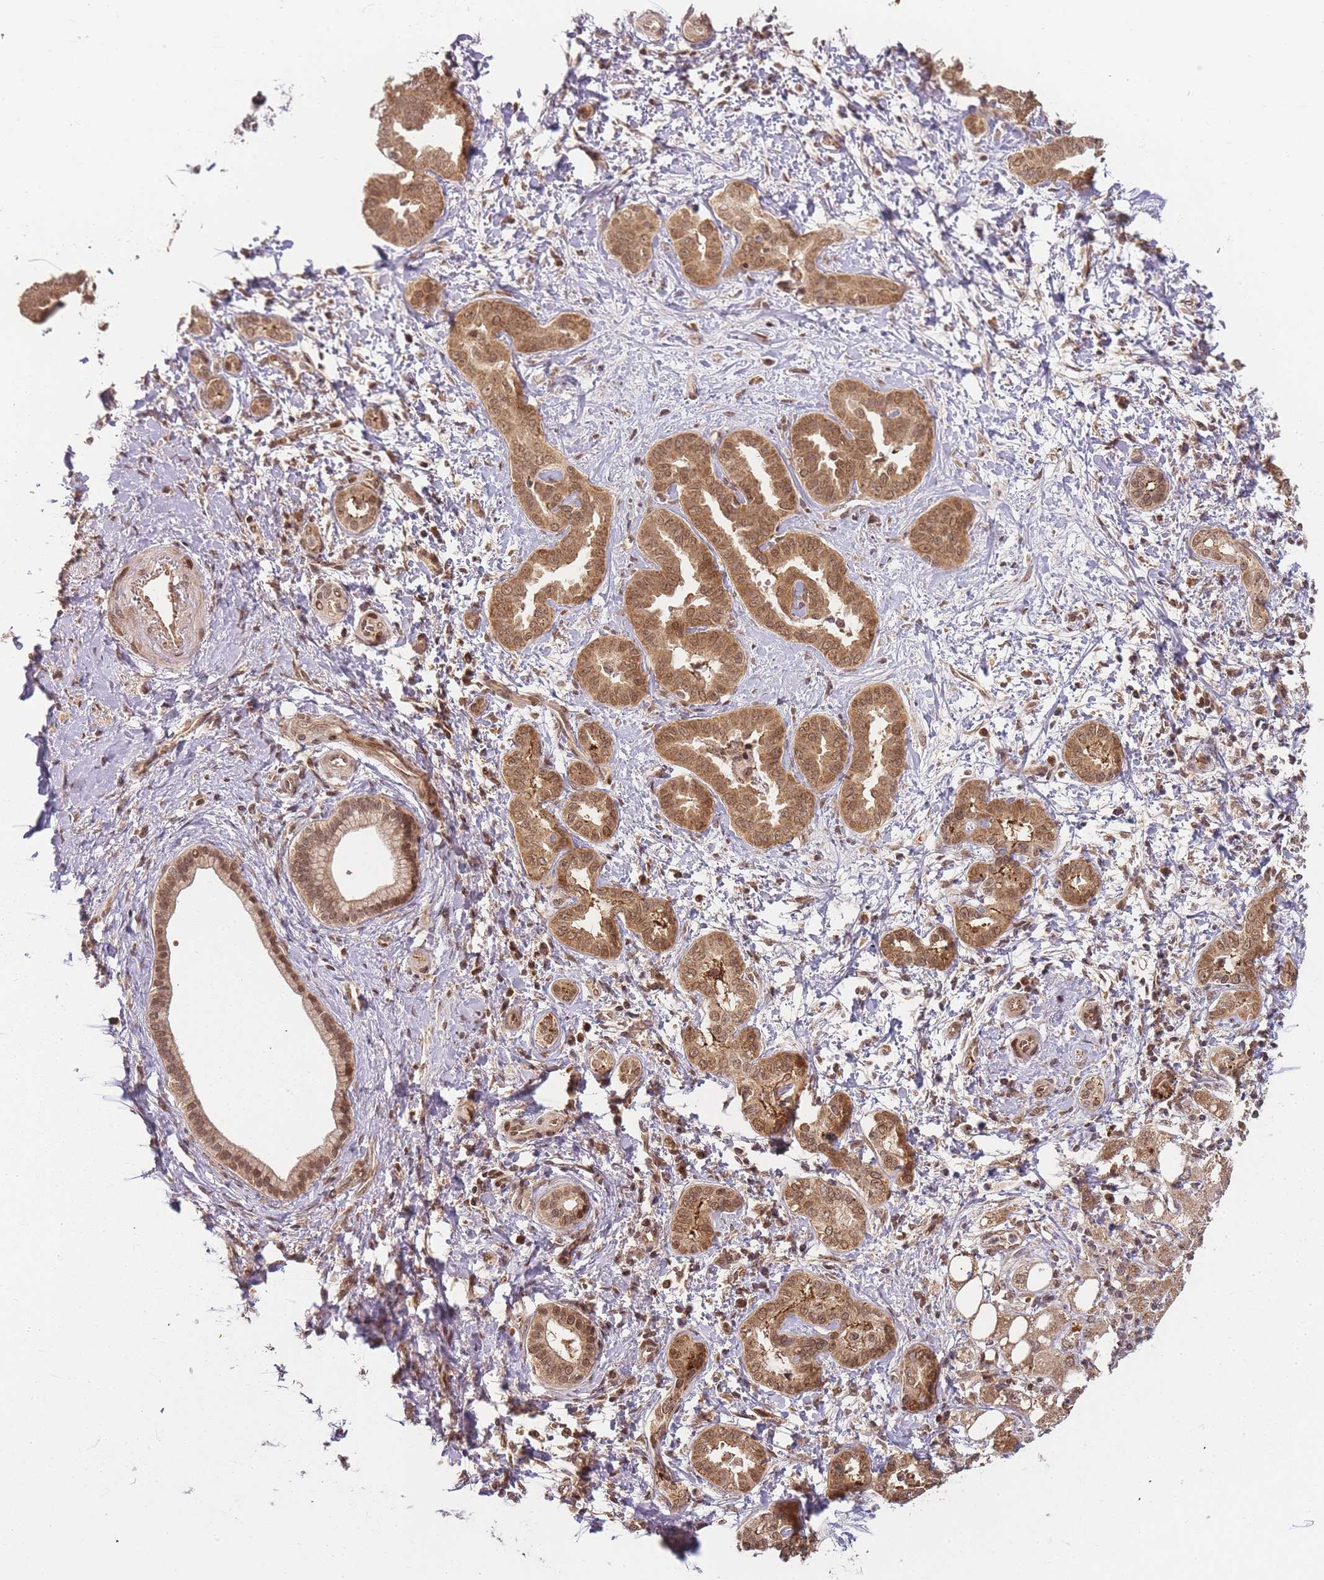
{"staining": {"intensity": "moderate", "quantity": ">75%", "location": "cytoplasmic/membranous,nuclear"}, "tissue": "liver cancer", "cell_type": "Tumor cells", "image_type": "cancer", "snomed": [{"axis": "morphology", "description": "Cholangiocarcinoma"}, {"axis": "topography", "description": "Liver"}], "caption": "IHC staining of liver cholangiocarcinoma, which exhibits medium levels of moderate cytoplasmic/membranous and nuclear expression in approximately >75% of tumor cells indicating moderate cytoplasmic/membranous and nuclear protein expression. The staining was performed using DAB (3,3'-diaminobenzidine) (brown) for protein detection and nuclei were counterstained in hematoxylin (blue).", "gene": "ZNF497", "patient": {"sex": "female", "age": 77}}